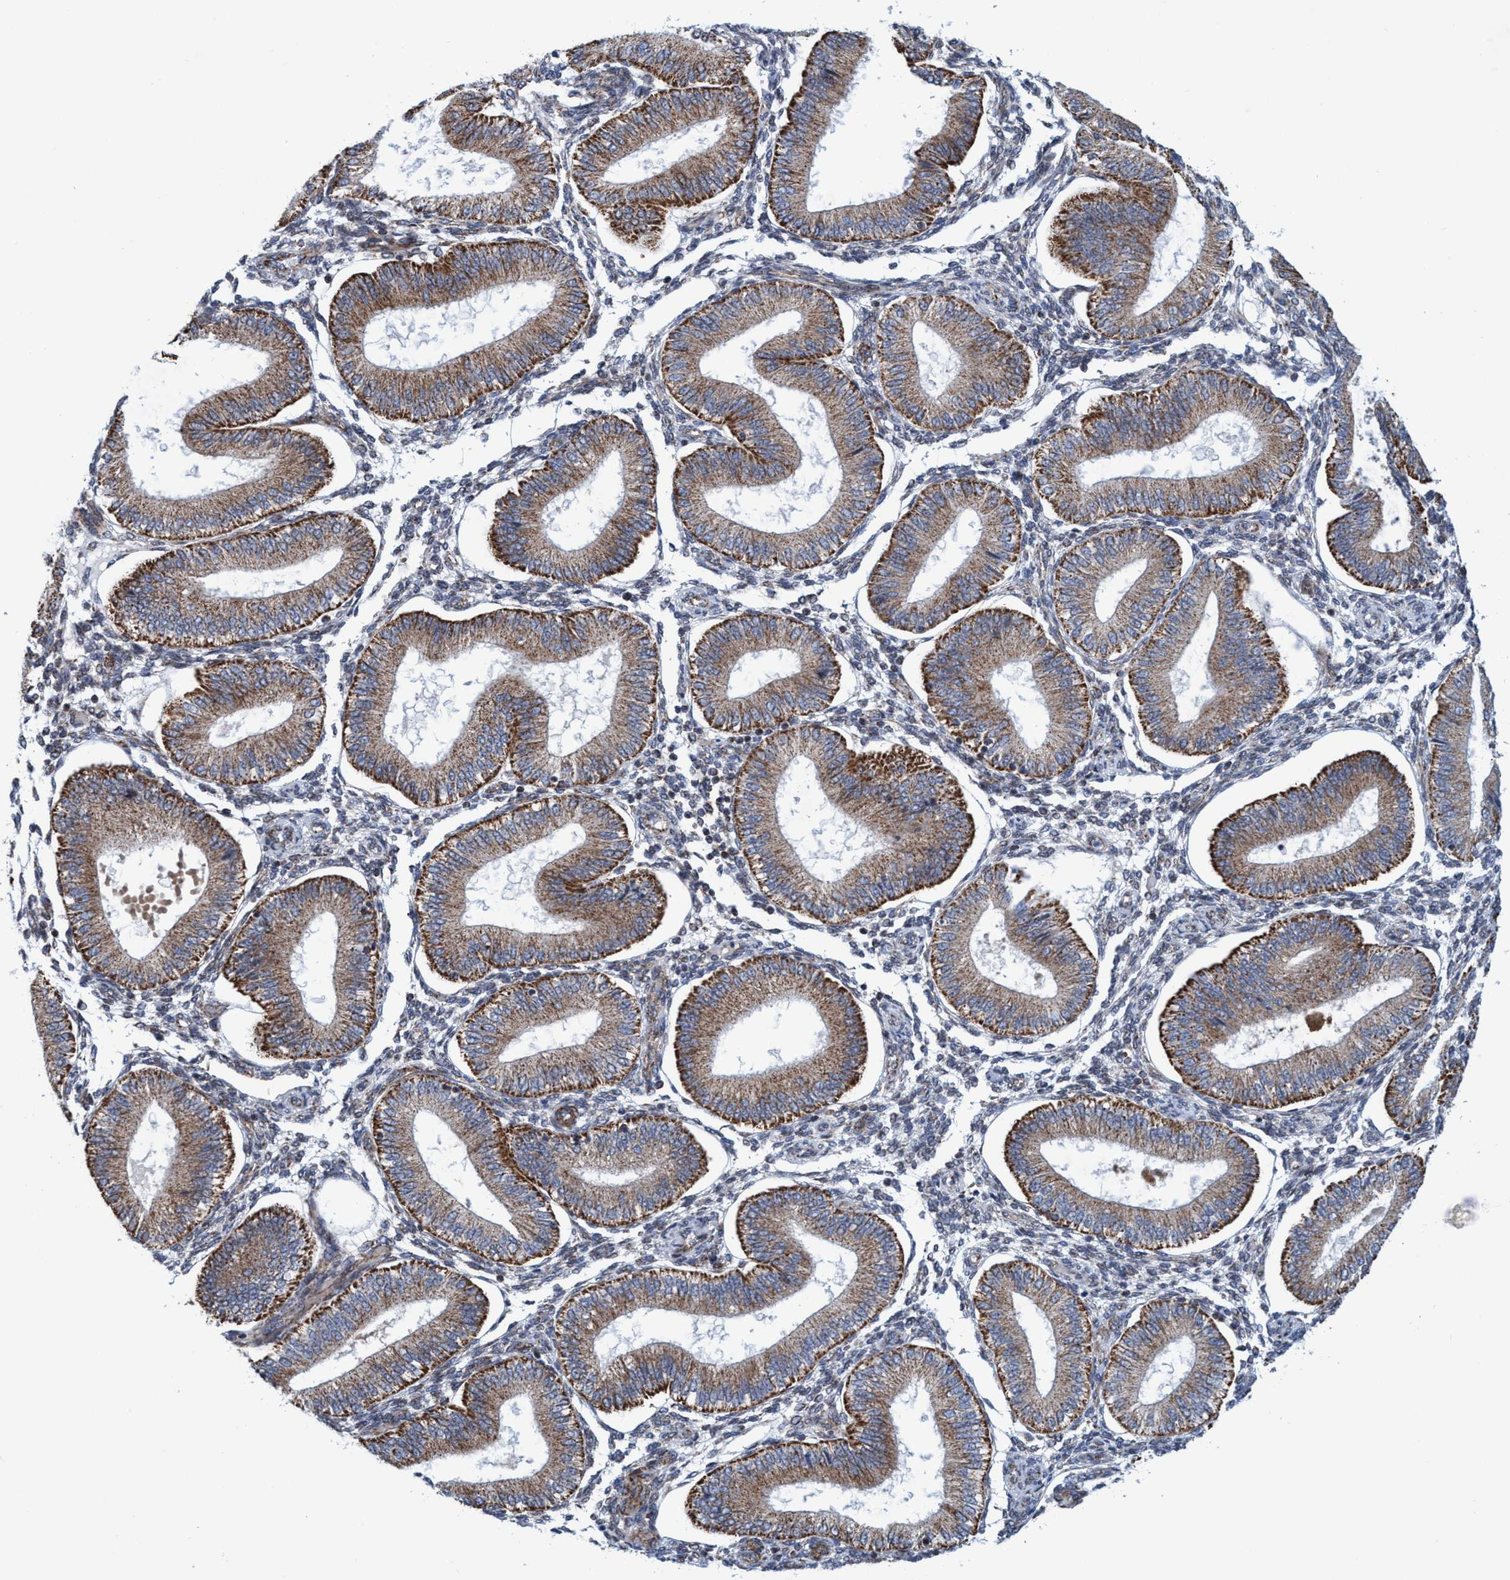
{"staining": {"intensity": "weak", "quantity": "25%-75%", "location": "cytoplasmic/membranous,nuclear"}, "tissue": "endometrium", "cell_type": "Cells in endometrial stroma", "image_type": "normal", "snomed": [{"axis": "morphology", "description": "Normal tissue, NOS"}, {"axis": "topography", "description": "Endometrium"}], "caption": "Immunohistochemistry (IHC) photomicrograph of benign endometrium stained for a protein (brown), which reveals low levels of weak cytoplasmic/membranous,nuclear positivity in about 25%-75% of cells in endometrial stroma.", "gene": "POLR1F", "patient": {"sex": "female", "age": 39}}